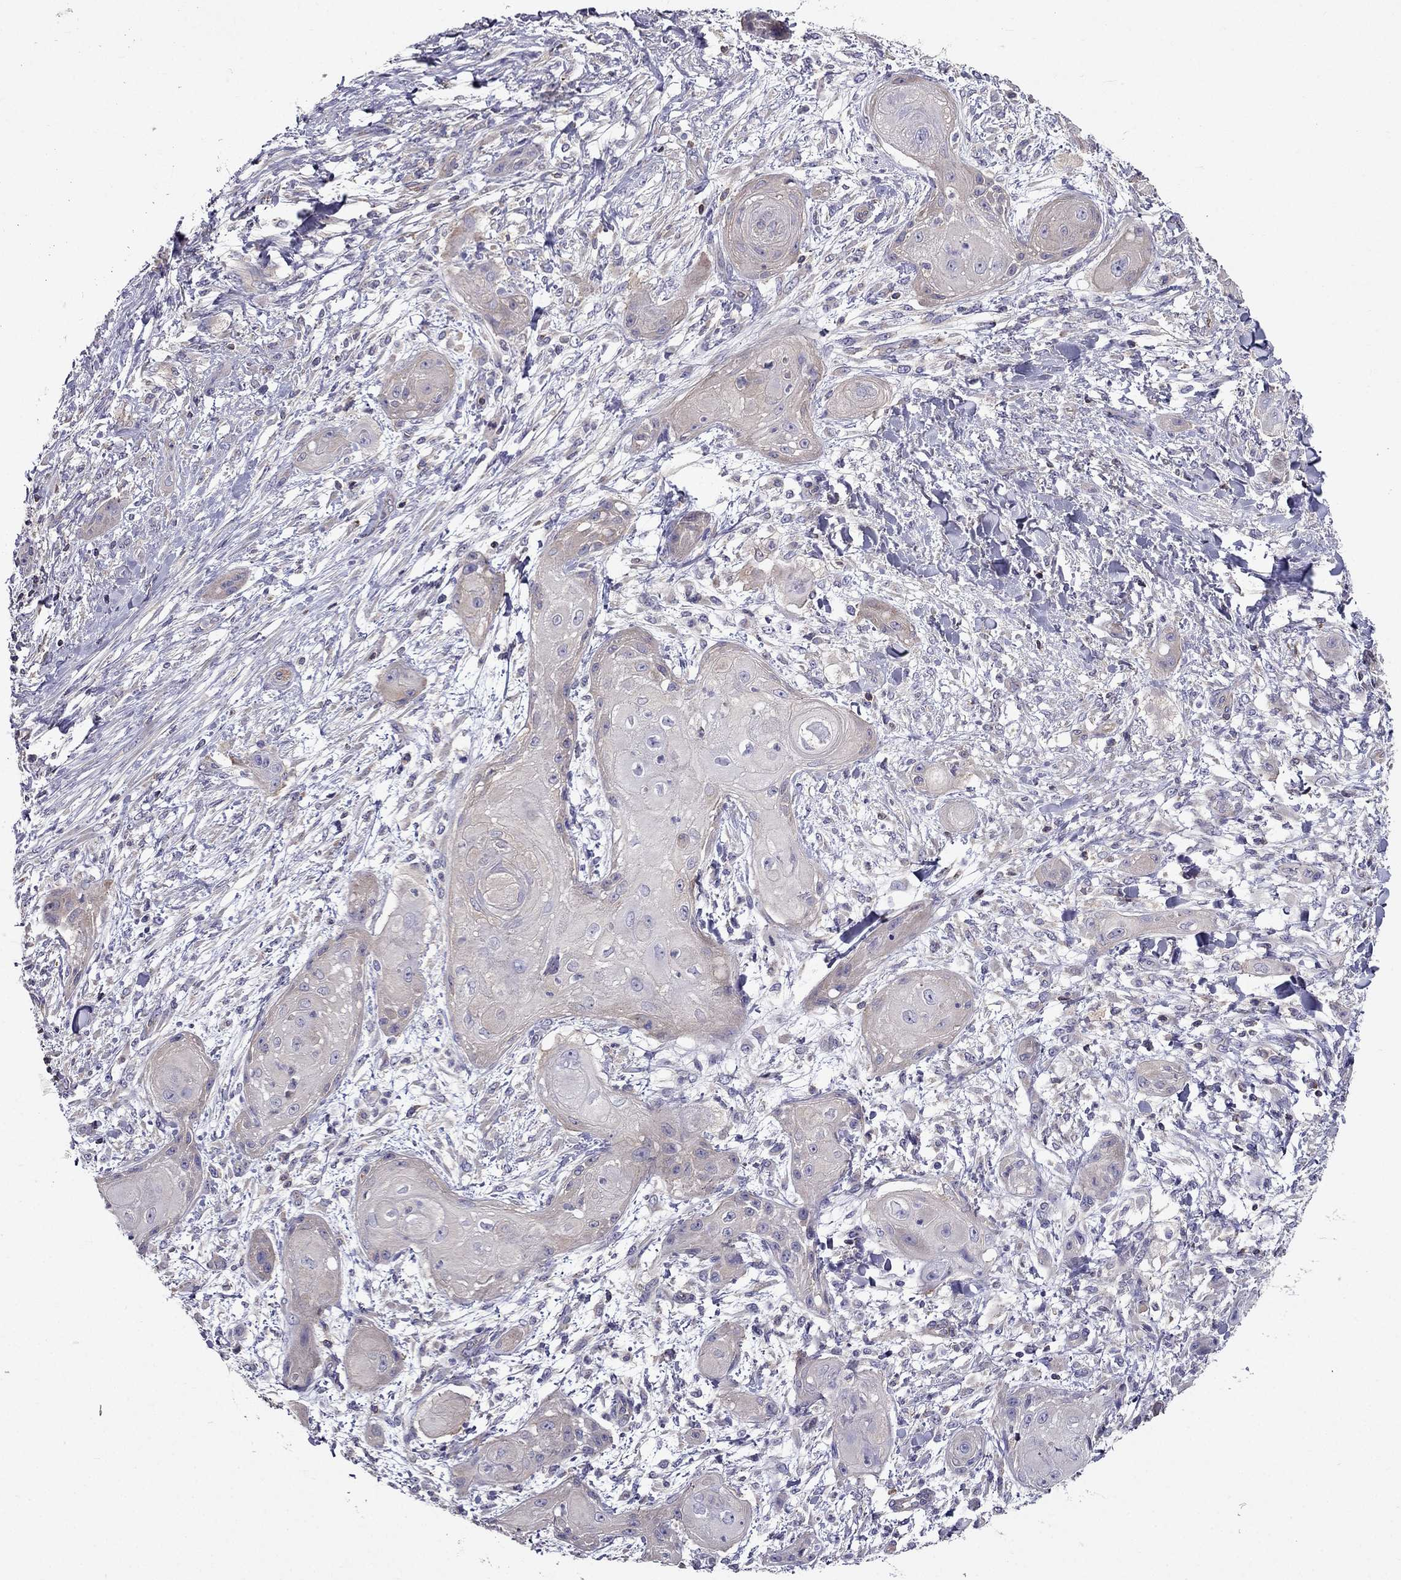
{"staining": {"intensity": "negative", "quantity": "none", "location": "none"}, "tissue": "skin cancer", "cell_type": "Tumor cells", "image_type": "cancer", "snomed": [{"axis": "morphology", "description": "Squamous cell carcinoma, NOS"}, {"axis": "topography", "description": "Skin"}], "caption": "An image of human squamous cell carcinoma (skin) is negative for staining in tumor cells.", "gene": "AAK1", "patient": {"sex": "male", "age": 62}}